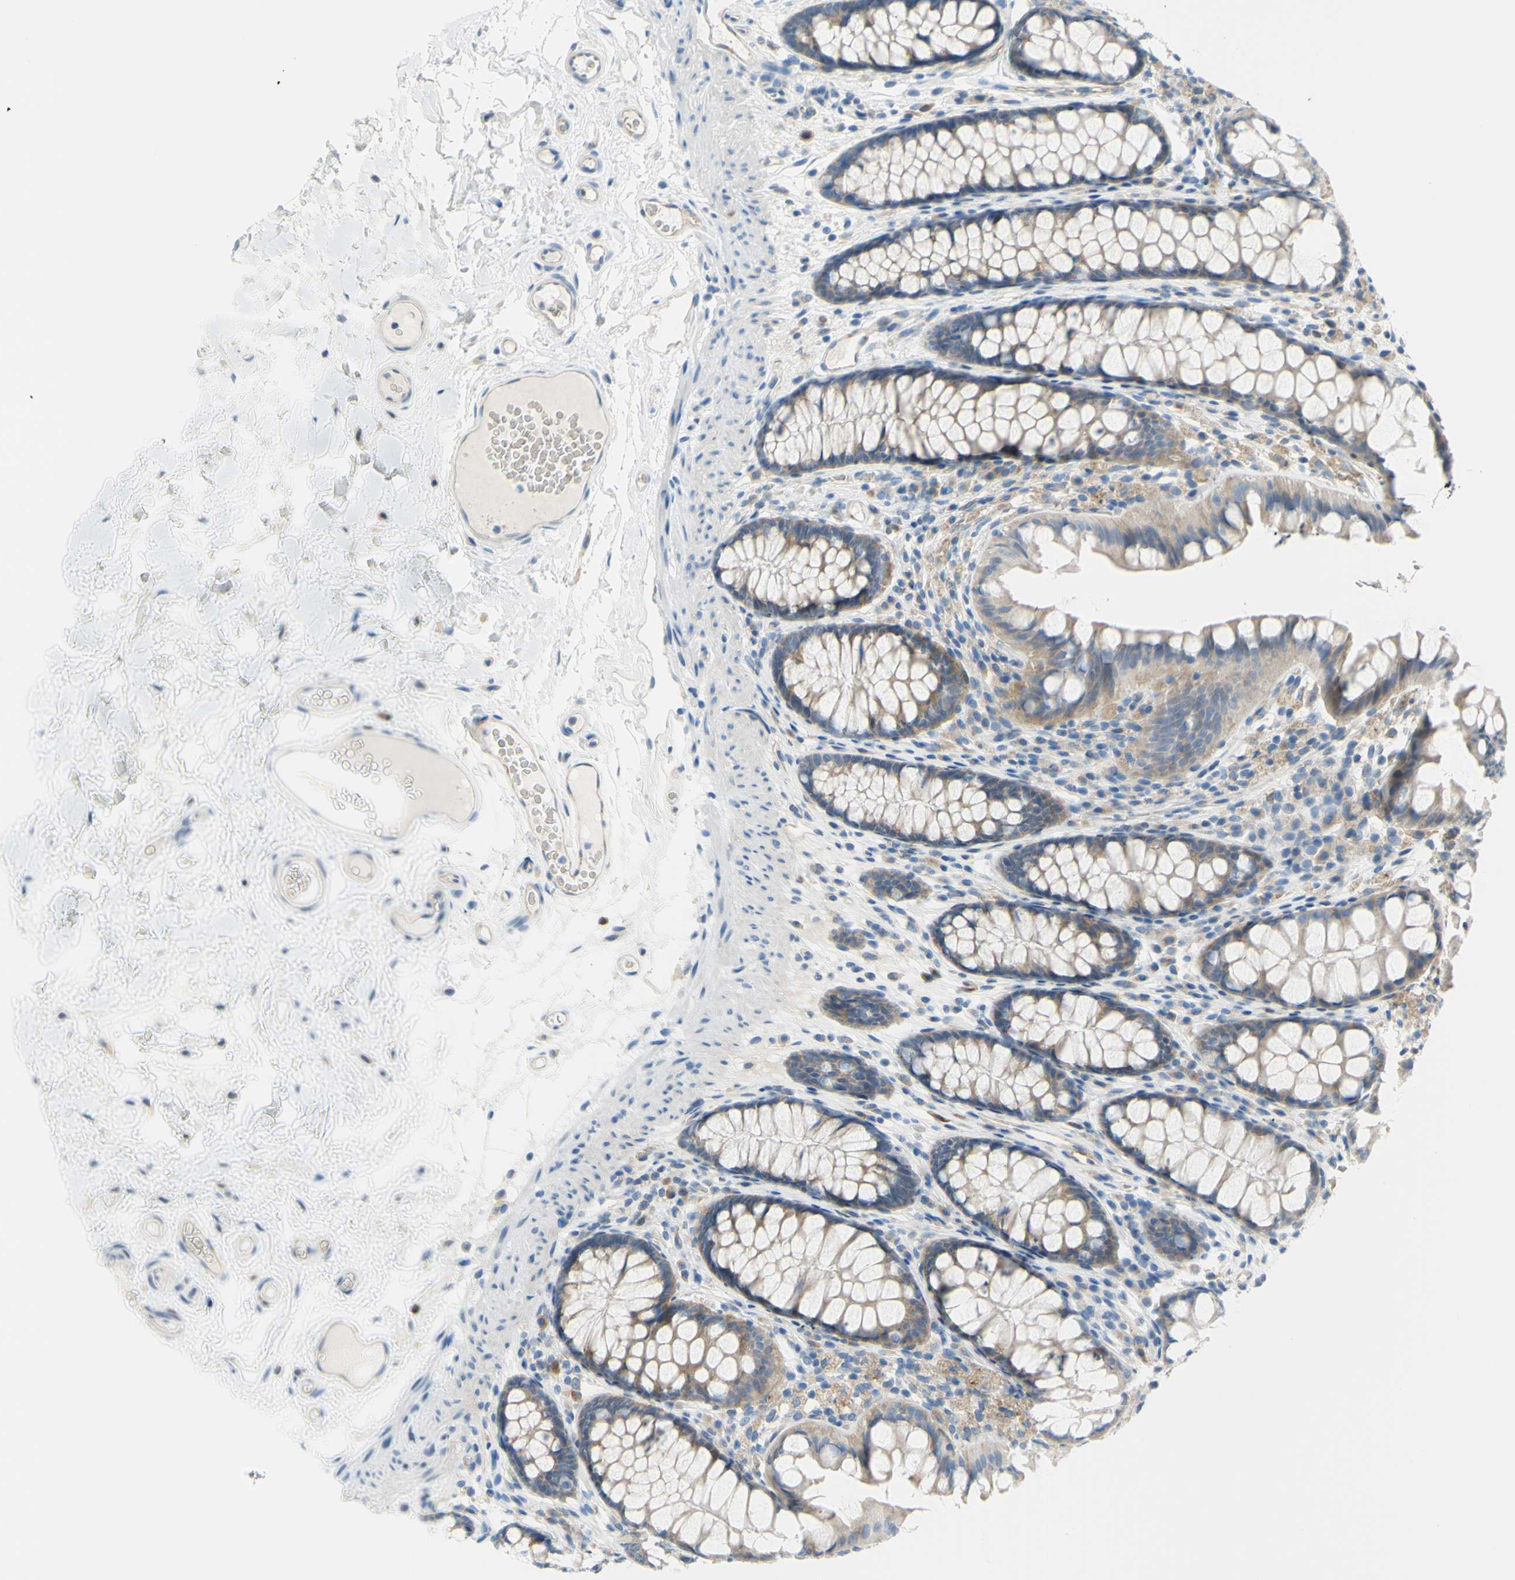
{"staining": {"intensity": "weak", "quantity": ">75%", "location": "cytoplasmic/membranous"}, "tissue": "colon", "cell_type": "Endothelial cells", "image_type": "normal", "snomed": [{"axis": "morphology", "description": "Normal tissue, NOS"}, {"axis": "topography", "description": "Colon"}], "caption": "Immunohistochemistry (IHC) image of normal colon: human colon stained using immunohistochemistry exhibits low levels of weak protein expression localized specifically in the cytoplasmic/membranous of endothelial cells, appearing as a cytoplasmic/membranous brown color.", "gene": "FRMD4B", "patient": {"sex": "female", "age": 55}}